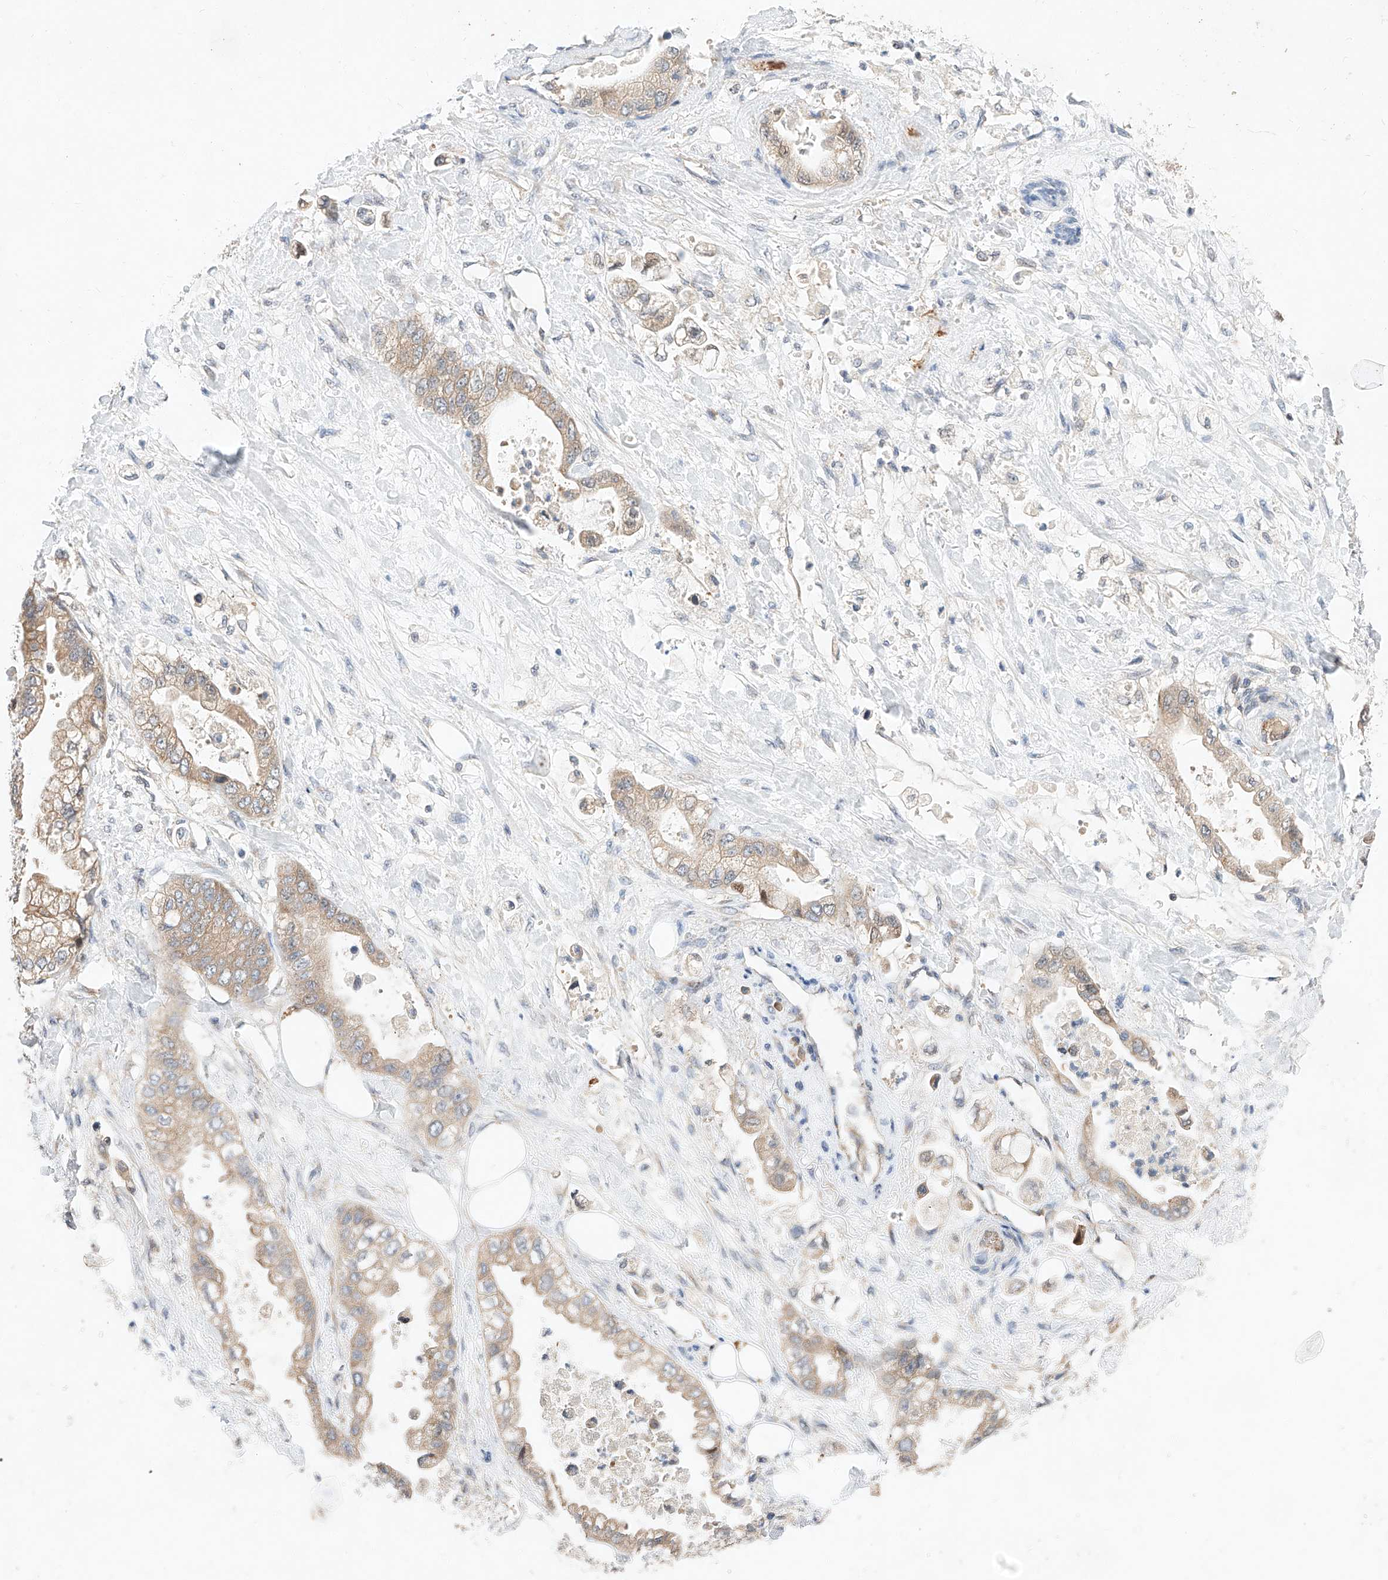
{"staining": {"intensity": "moderate", "quantity": ">75%", "location": "cytoplasmic/membranous"}, "tissue": "stomach cancer", "cell_type": "Tumor cells", "image_type": "cancer", "snomed": [{"axis": "morphology", "description": "Adenocarcinoma, NOS"}, {"axis": "topography", "description": "Stomach"}], "caption": "Stomach cancer was stained to show a protein in brown. There is medium levels of moderate cytoplasmic/membranous positivity in about >75% of tumor cells.", "gene": "C6orf118", "patient": {"sex": "male", "age": 62}}